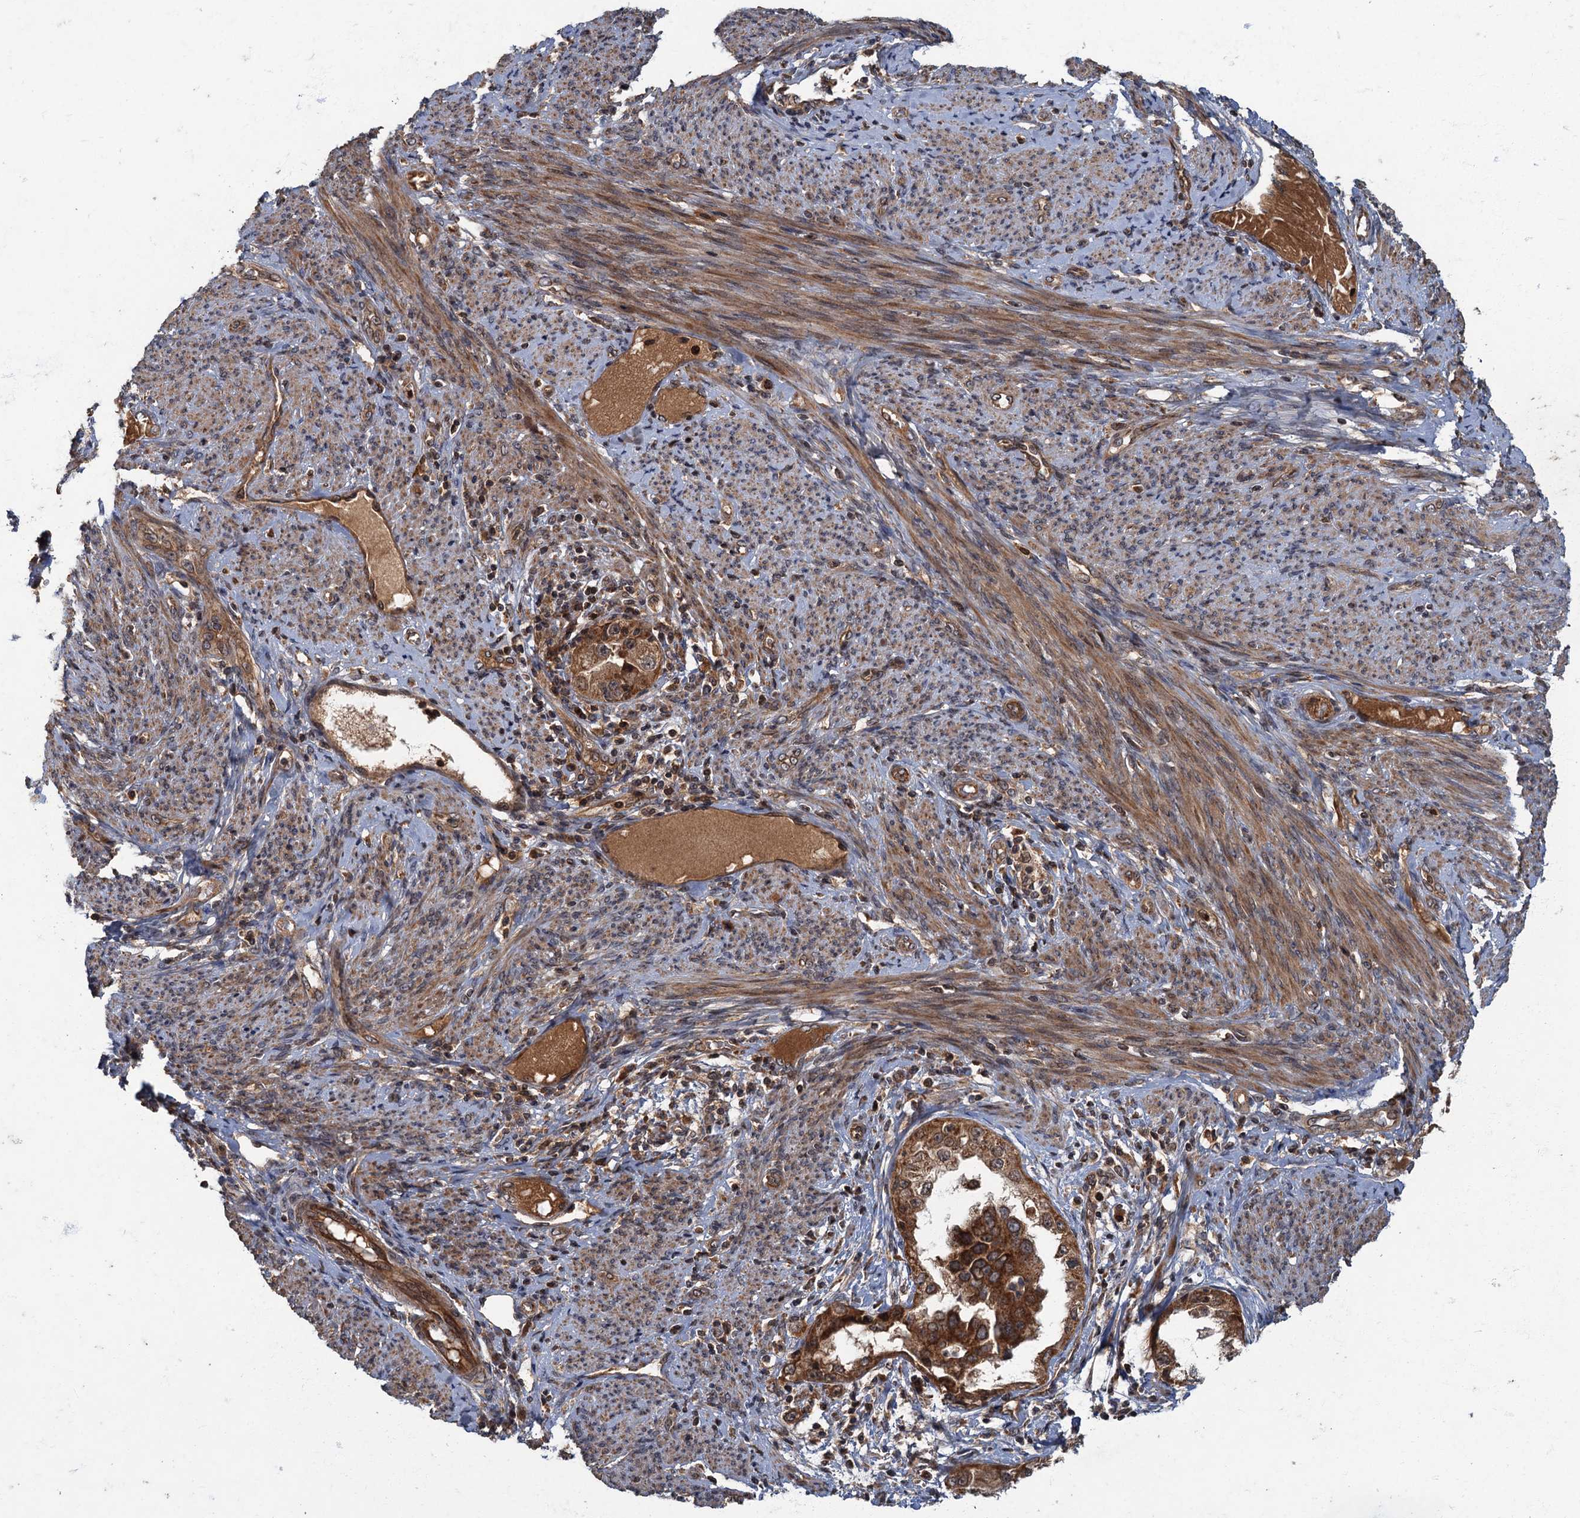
{"staining": {"intensity": "strong", "quantity": ">75%", "location": "cytoplasmic/membranous"}, "tissue": "endometrial cancer", "cell_type": "Tumor cells", "image_type": "cancer", "snomed": [{"axis": "morphology", "description": "Adenocarcinoma, NOS"}, {"axis": "topography", "description": "Endometrium"}], "caption": "Endometrial cancer (adenocarcinoma) stained with a brown dye shows strong cytoplasmic/membranous positive staining in approximately >75% of tumor cells.", "gene": "SLC11A2", "patient": {"sex": "female", "age": 85}}